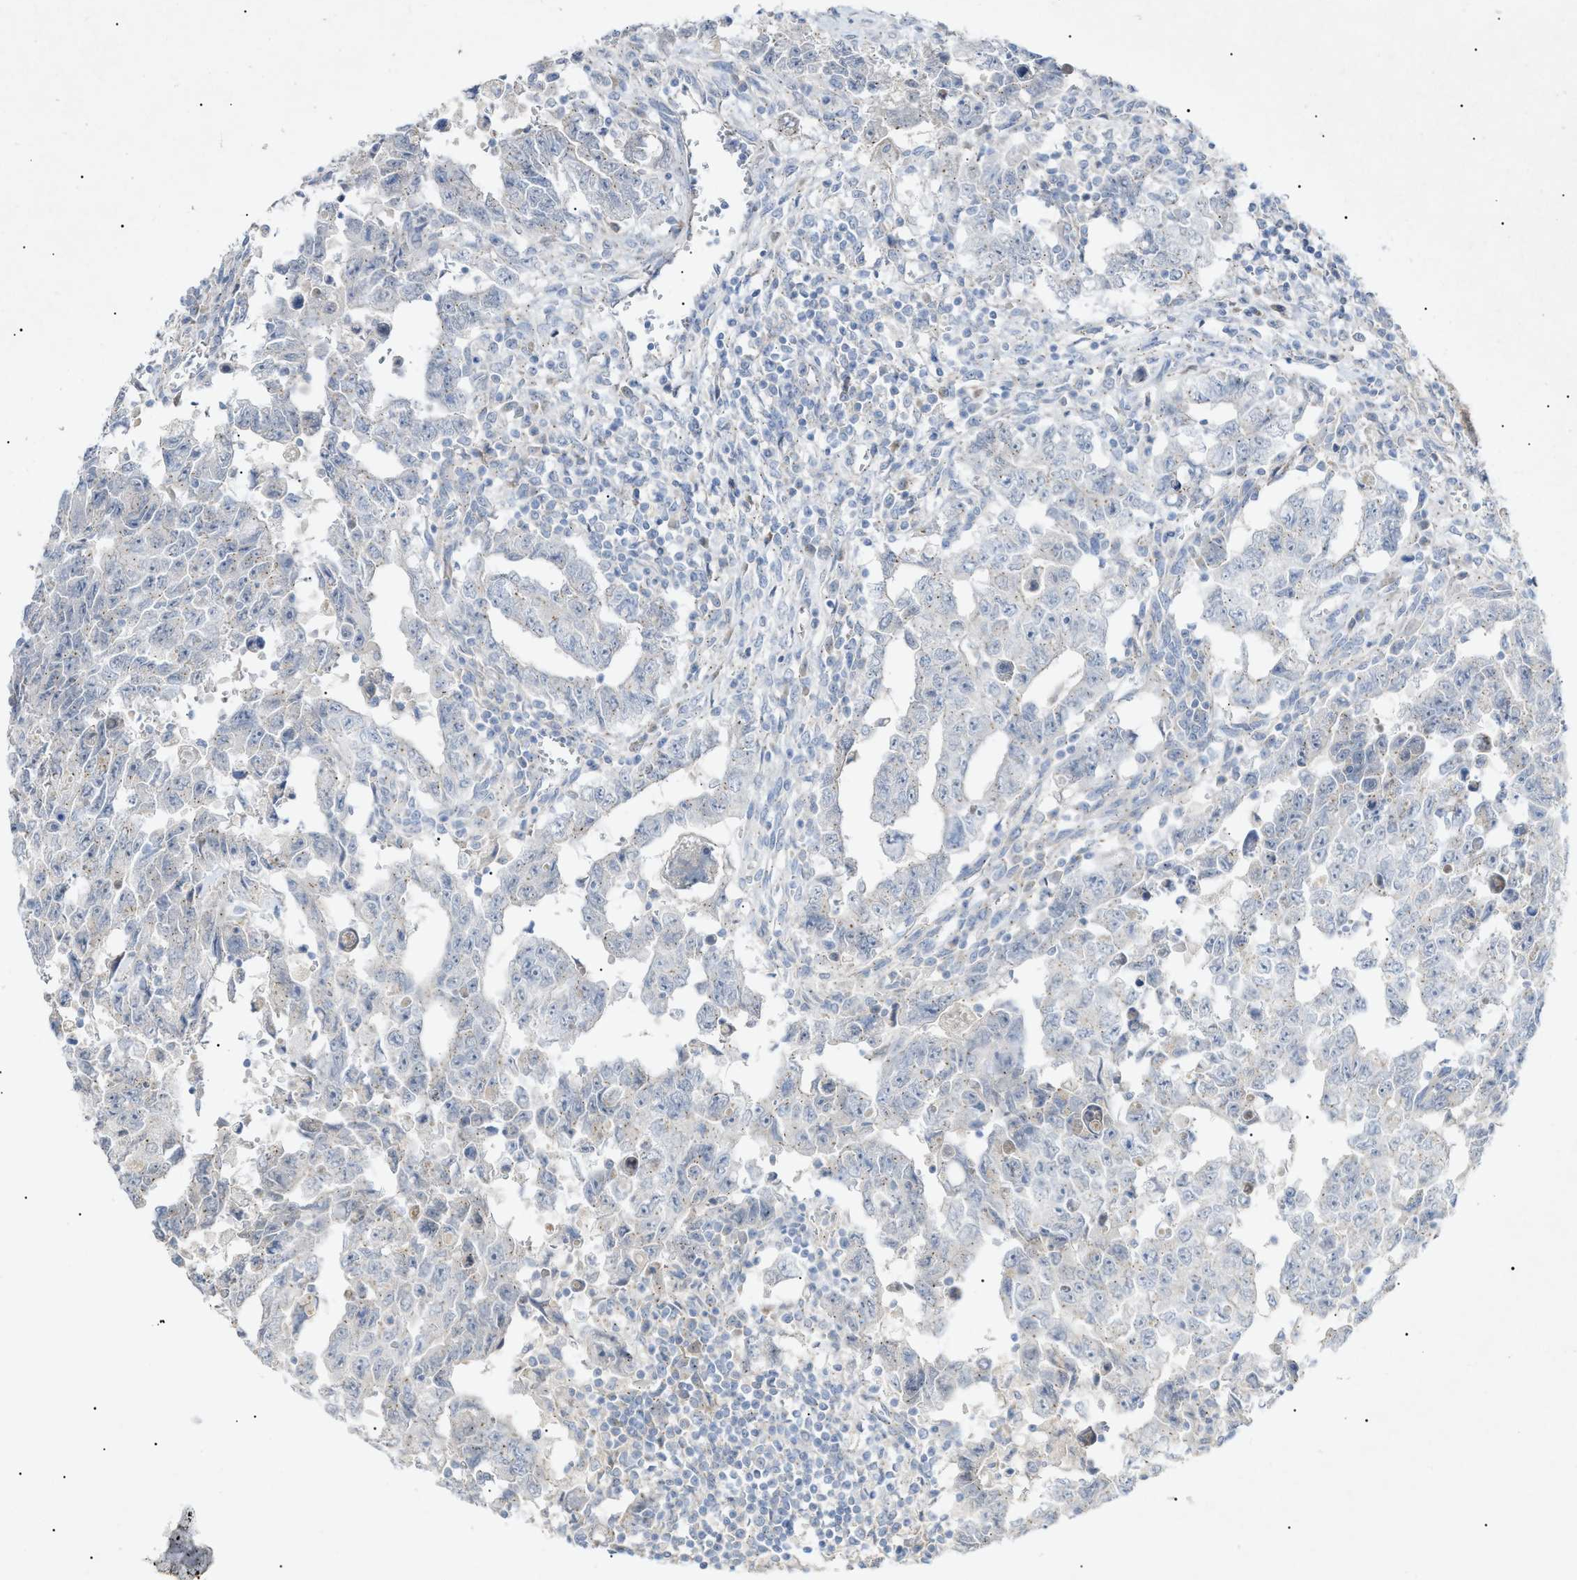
{"staining": {"intensity": "negative", "quantity": "none", "location": "none"}, "tissue": "testis cancer", "cell_type": "Tumor cells", "image_type": "cancer", "snomed": [{"axis": "morphology", "description": "Carcinoma, Embryonal, NOS"}, {"axis": "topography", "description": "Testis"}], "caption": "Tumor cells are negative for brown protein staining in testis cancer.", "gene": "SLC25A31", "patient": {"sex": "male", "age": 28}}